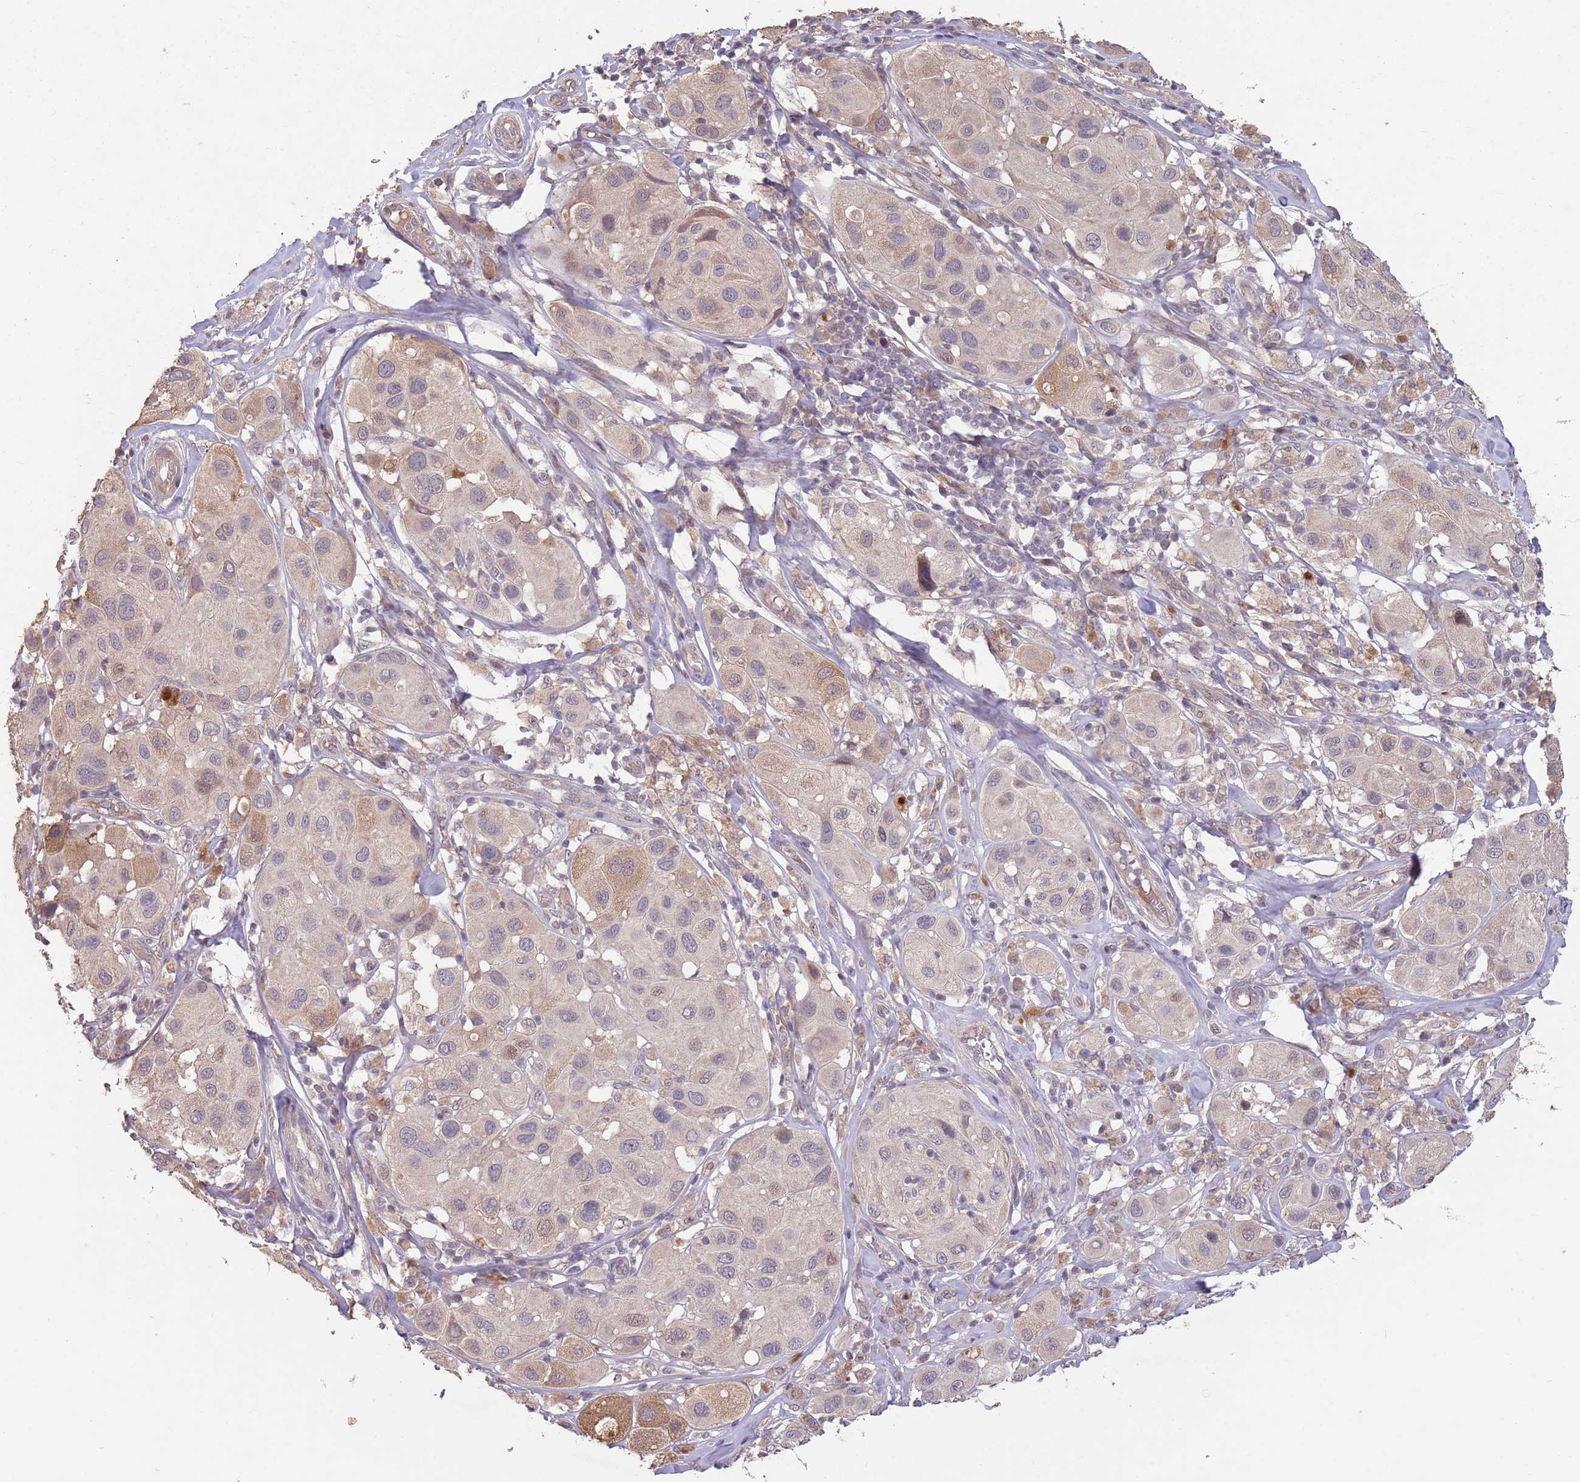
{"staining": {"intensity": "weak", "quantity": "<25%", "location": "cytoplasmic/membranous"}, "tissue": "melanoma", "cell_type": "Tumor cells", "image_type": "cancer", "snomed": [{"axis": "morphology", "description": "Malignant melanoma, Metastatic site"}, {"axis": "topography", "description": "Skin"}], "caption": "DAB (3,3'-diaminobenzidine) immunohistochemical staining of human melanoma shows no significant expression in tumor cells.", "gene": "MEI1", "patient": {"sex": "male", "age": 41}}